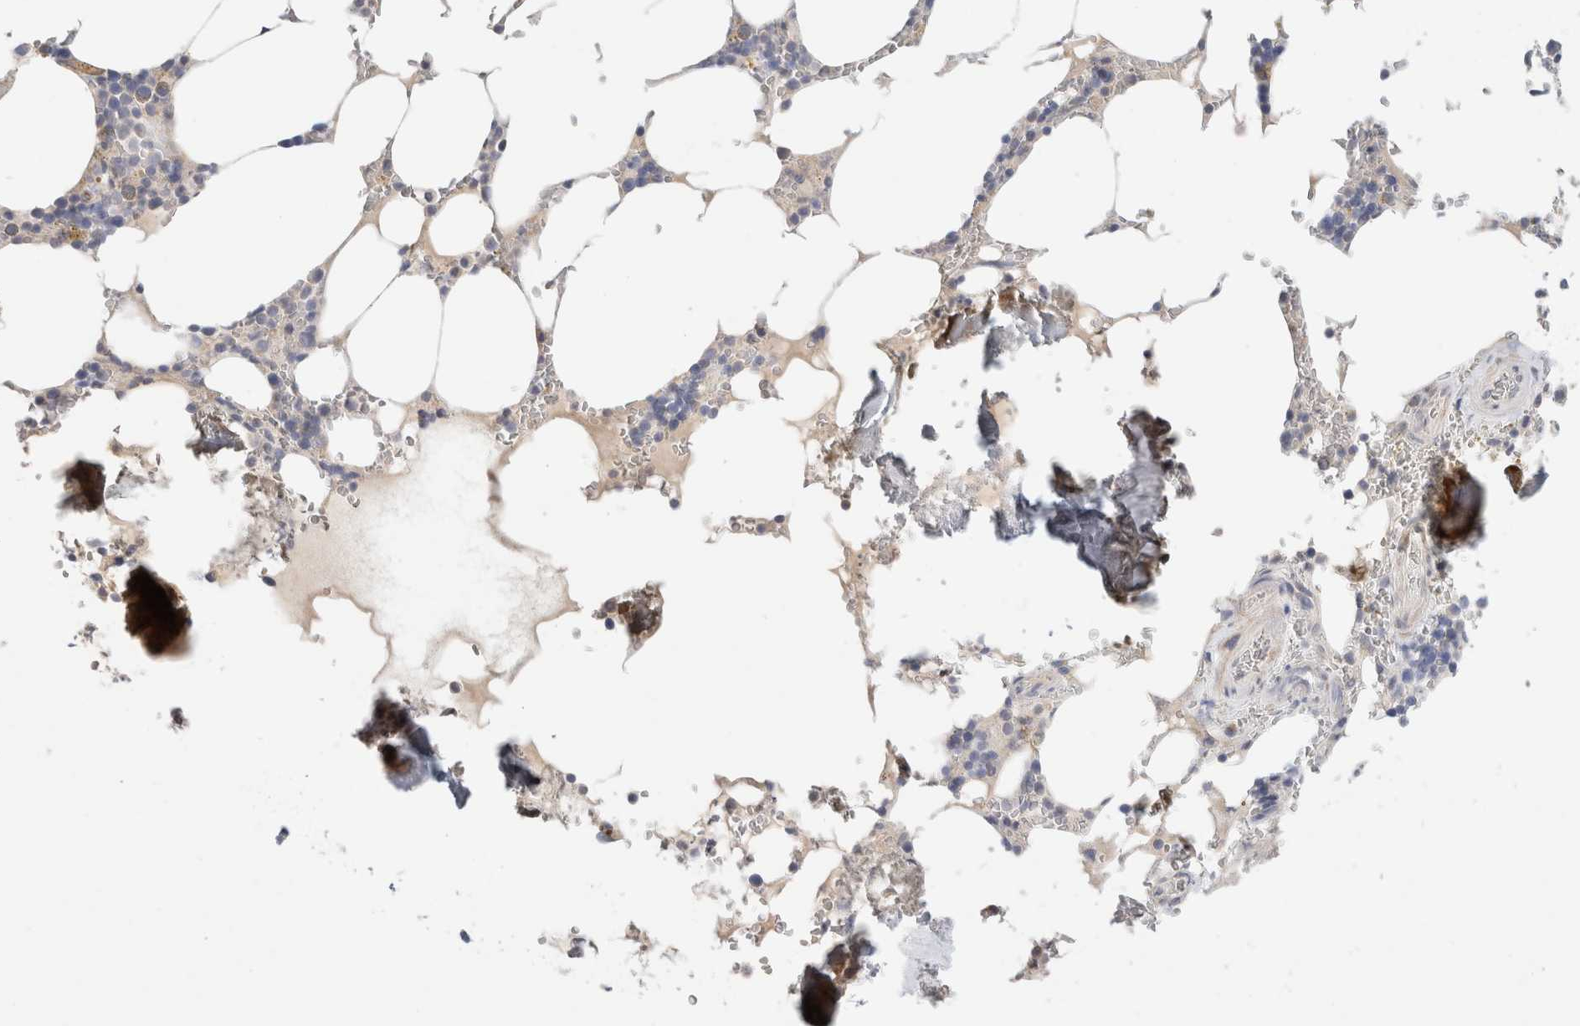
{"staining": {"intensity": "negative", "quantity": "none", "location": "none"}, "tissue": "bone marrow", "cell_type": "Hematopoietic cells", "image_type": "normal", "snomed": [{"axis": "morphology", "description": "Normal tissue, NOS"}, {"axis": "topography", "description": "Bone marrow"}], "caption": "There is no significant positivity in hematopoietic cells of bone marrow.", "gene": "MPP2", "patient": {"sex": "male", "age": 70}}